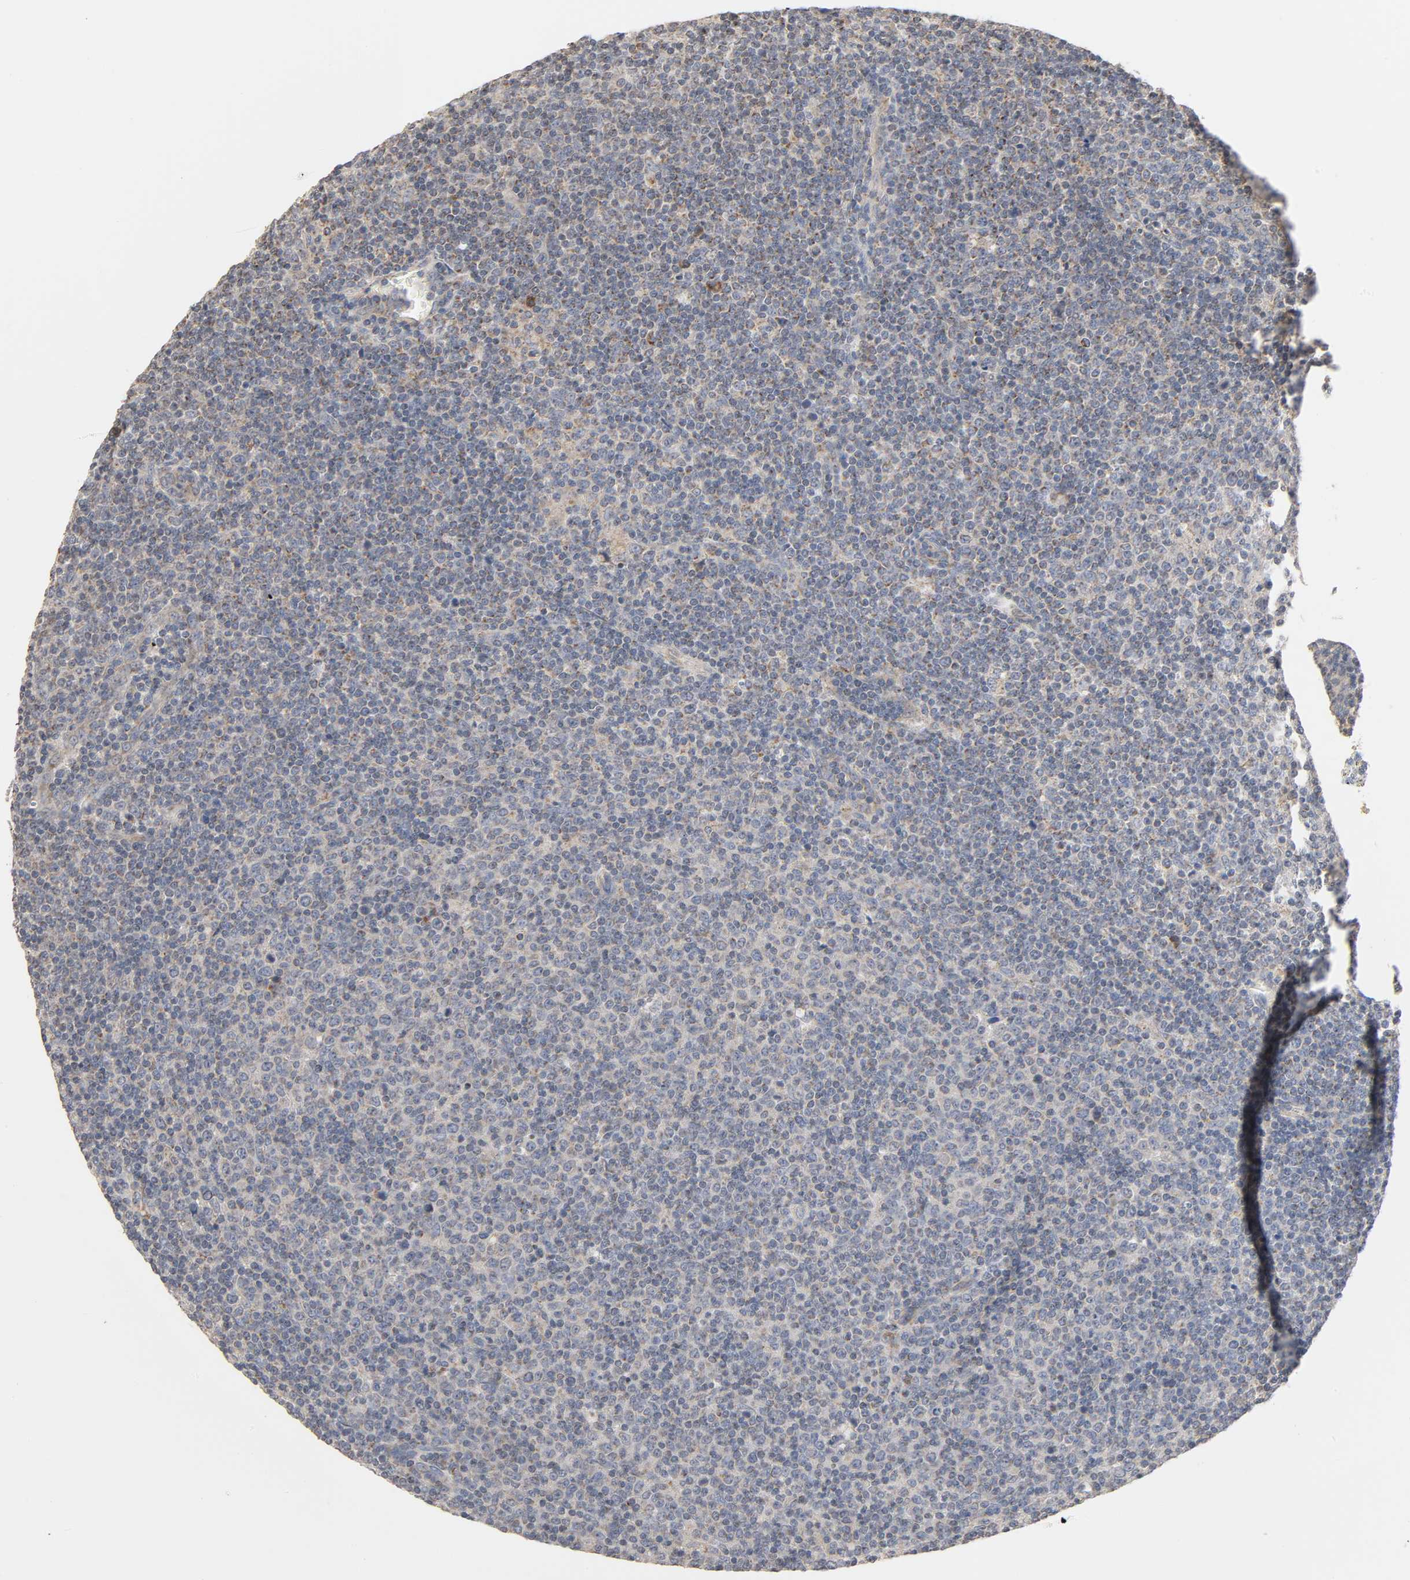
{"staining": {"intensity": "weak", "quantity": ">75%", "location": "cytoplasmic/membranous"}, "tissue": "lymphoma", "cell_type": "Tumor cells", "image_type": "cancer", "snomed": [{"axis": "morphology", "description": "Malignant lymphoma, non-Hodgkin's type, Low grade"}, {"axis": "topography", "description": "Lymph node"}], "caption": "Protein staining displays weak cytoplasmic/membranous positivity in about >75% of tumor cells in lymphoma. Immunohistochemistry stains the protein in brown and the nuclei are stained blue.", "gene": "CLEC4E", "patient": {"sex": "male", "age": 70}}